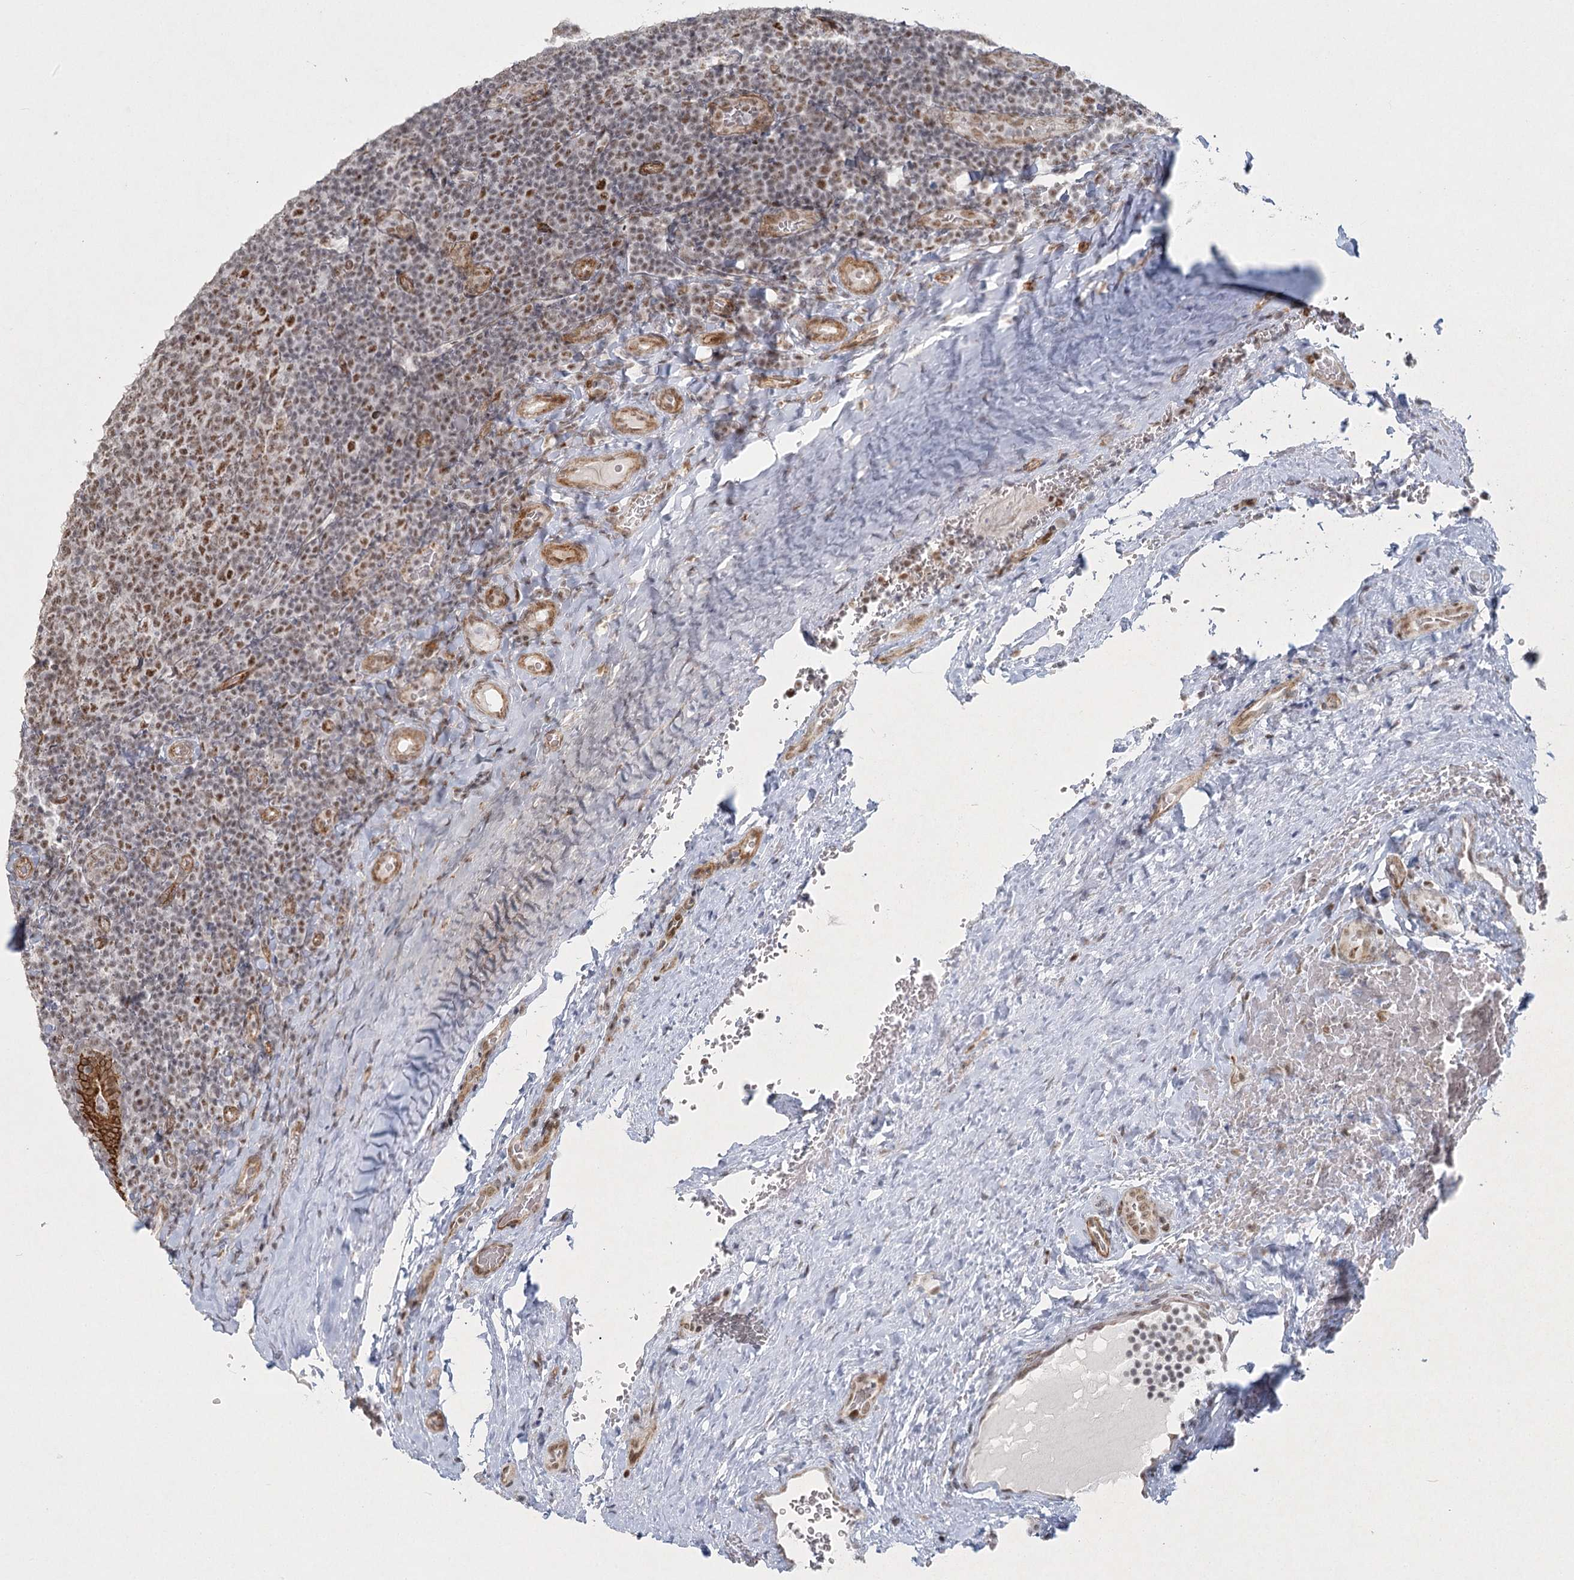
{"staining": {"intensity": "moderate", "quantity": "25%-75%", "location": "nuclear"}, "tissue": "tonsil", "cell_type": "Germinal center cells", "image_type": "normal", "snomed": [{"axis": "morphology", "description": "Normal tissue, NOS"}, {"axis": "topography", "description": "Tonsil"}], "caption": "Immunohistochemical staining of unremarkable tonsil reveals moderate nuclear protein expression in about 25%-75% of germinal center cells.", "gene": "U2SURP", "patient": {"sex": "male", "age": 17}}